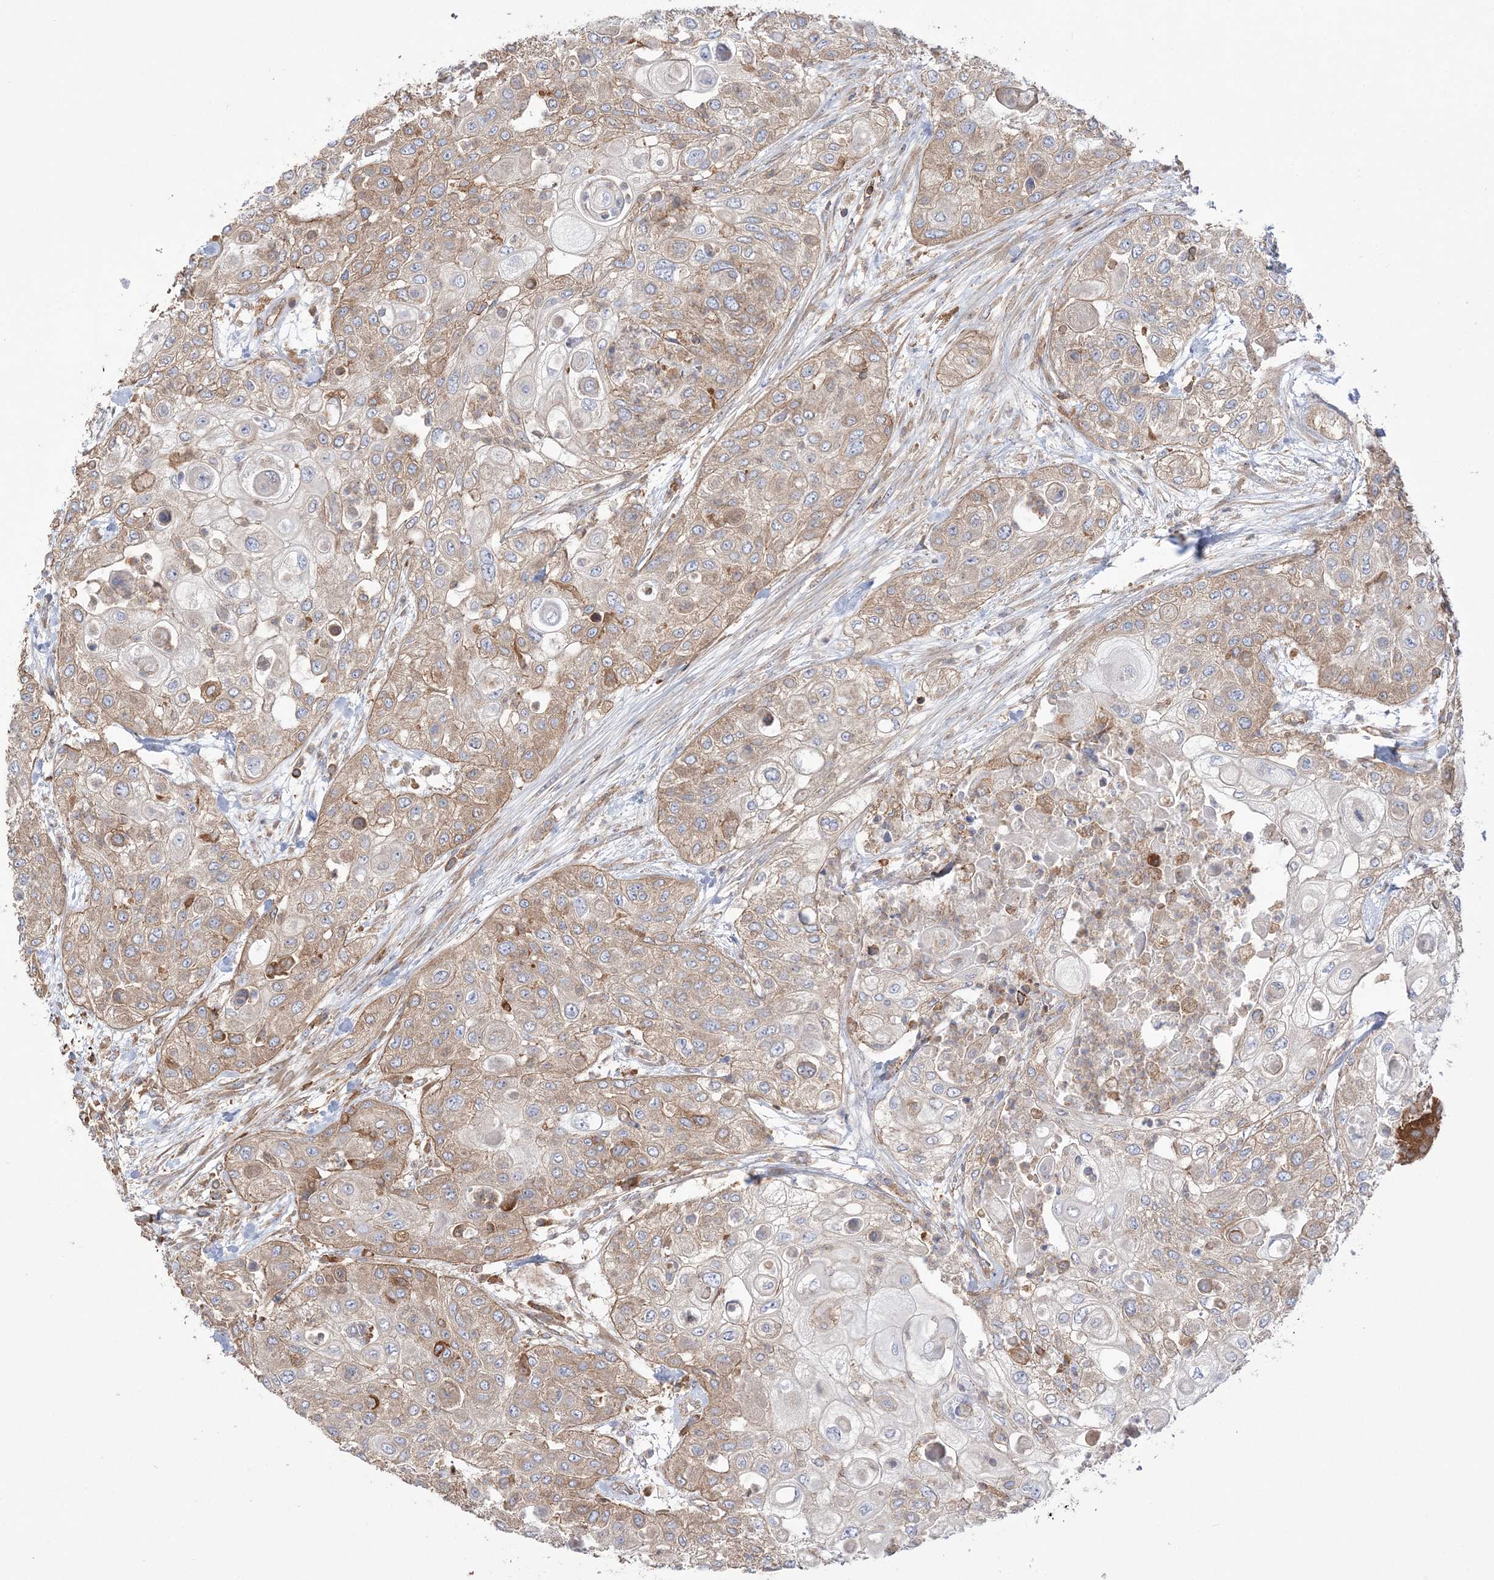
{"staining": {"intensity": "weak", "quantity": "25%-75%", "location": "cytoplasmic/membranous"}, "tissue": "urothelial cancer", "cell_type": "Tumor cells", "image_type": "cancer", "snomed": [{"axis": "morphology", "description": "Urothelial carcinoma, High grade"}, {"axis": "topography", "description": "Urinary bladder"}], "caption": "Protein expression analysis of high-grade urothelial carcinoma displays weak cytoplasmic/membranous positivity in approximately 25%-75% of tumor cells. The staining is performed using DAB brown chromogen to label protein expression. The nuclei are counter-stained blue using hematoxylin.", "gene": "TBC1D5", "patient": {"sex": "female", "age": 79}}